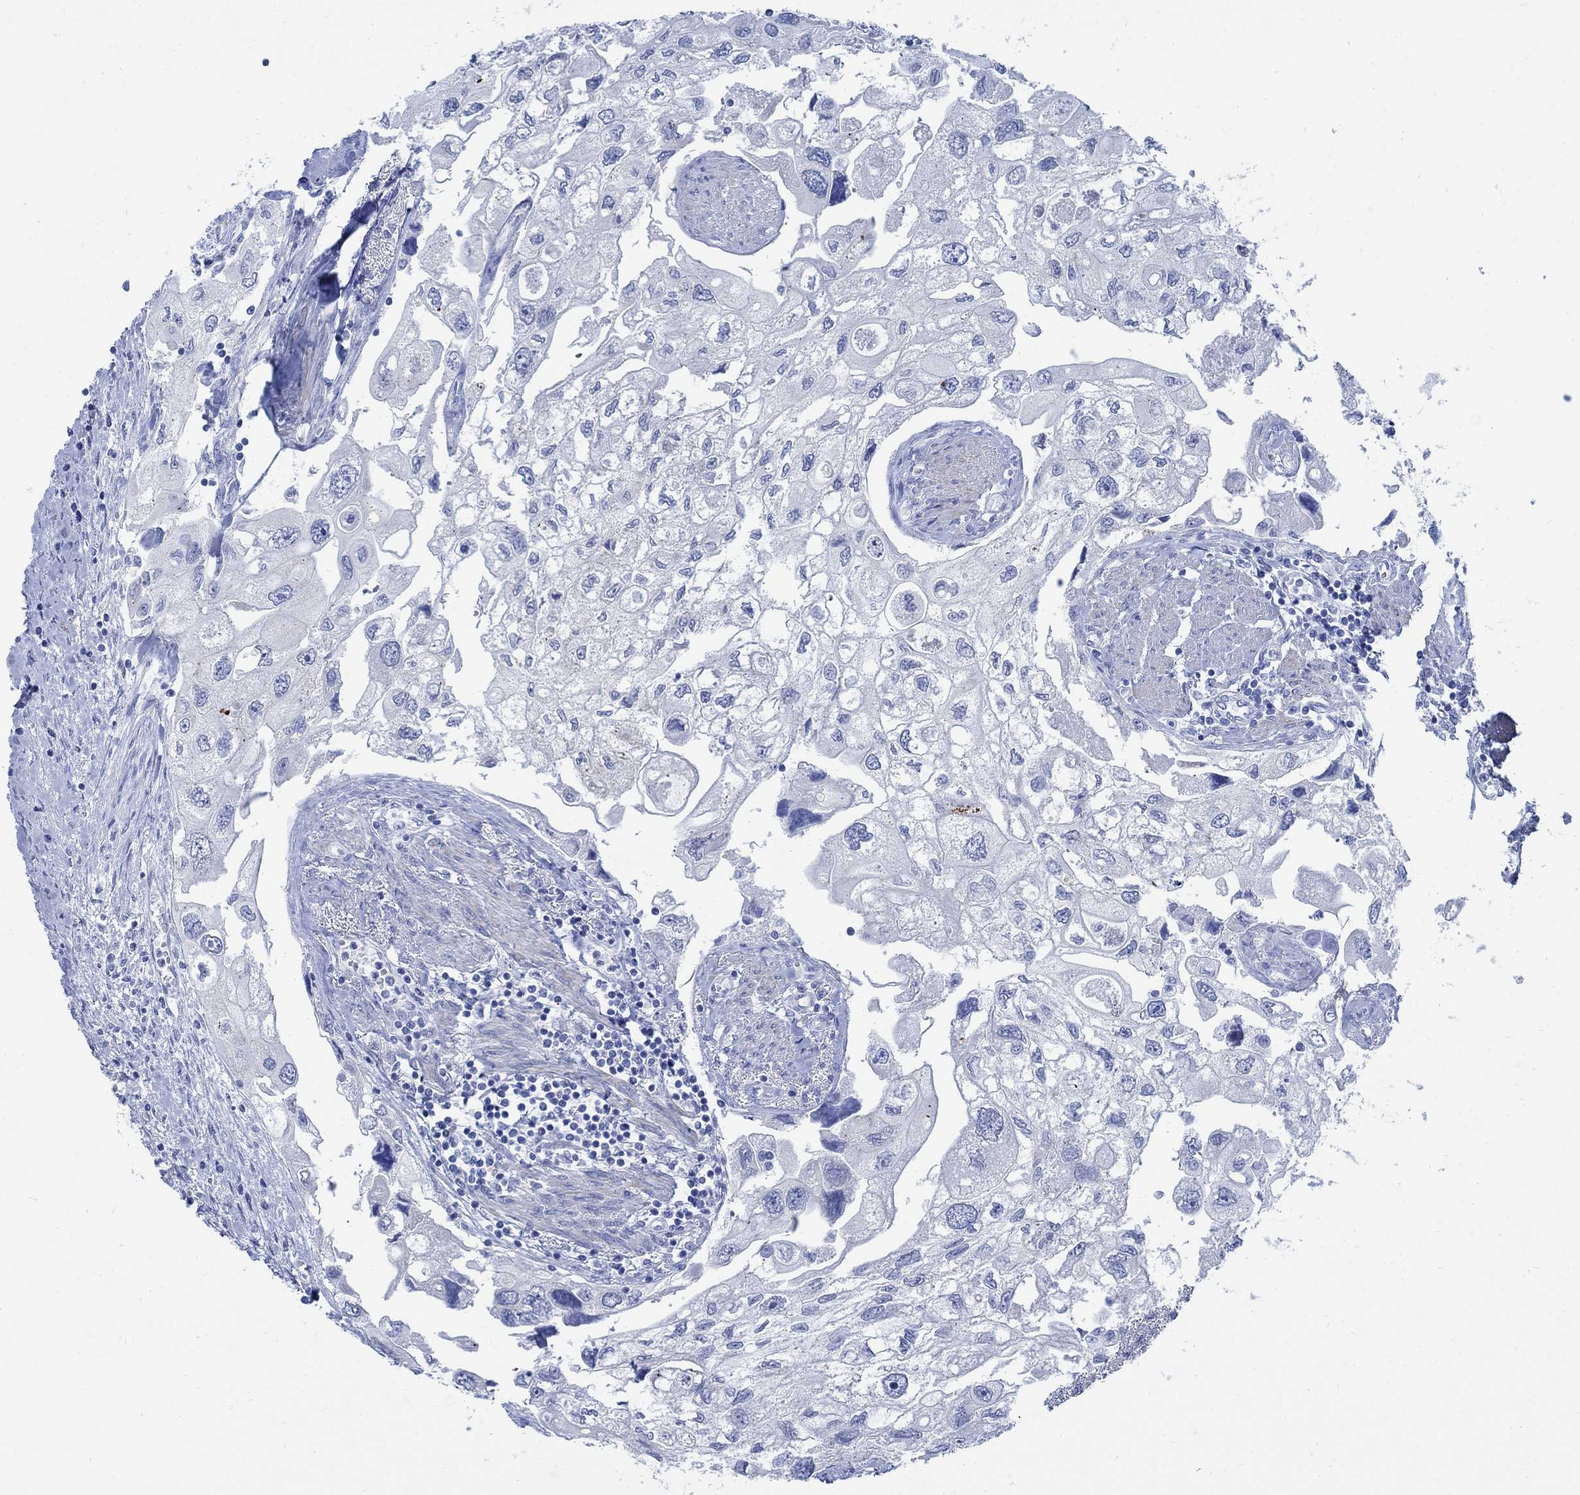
{"staining": {"intensity": "negative", "quantity": "none", "location": "none"}, "tissue": "urothelial cancer", "cell_type": "Tumor cells", "image_type": "cancer", "snomed": [{"axis": "morphology", "description": "Urothelial carcinoma, High grade"}, {"axis": "topography", "description": "Urinary bladder"}], "caption": "The IHC photomicrograph has no significant expression in tumor cells of urothelial carcinoma (high-grade) tissue.", "gene": "CAMK2N1", "patient": {"sex": "male", "age": 59}}